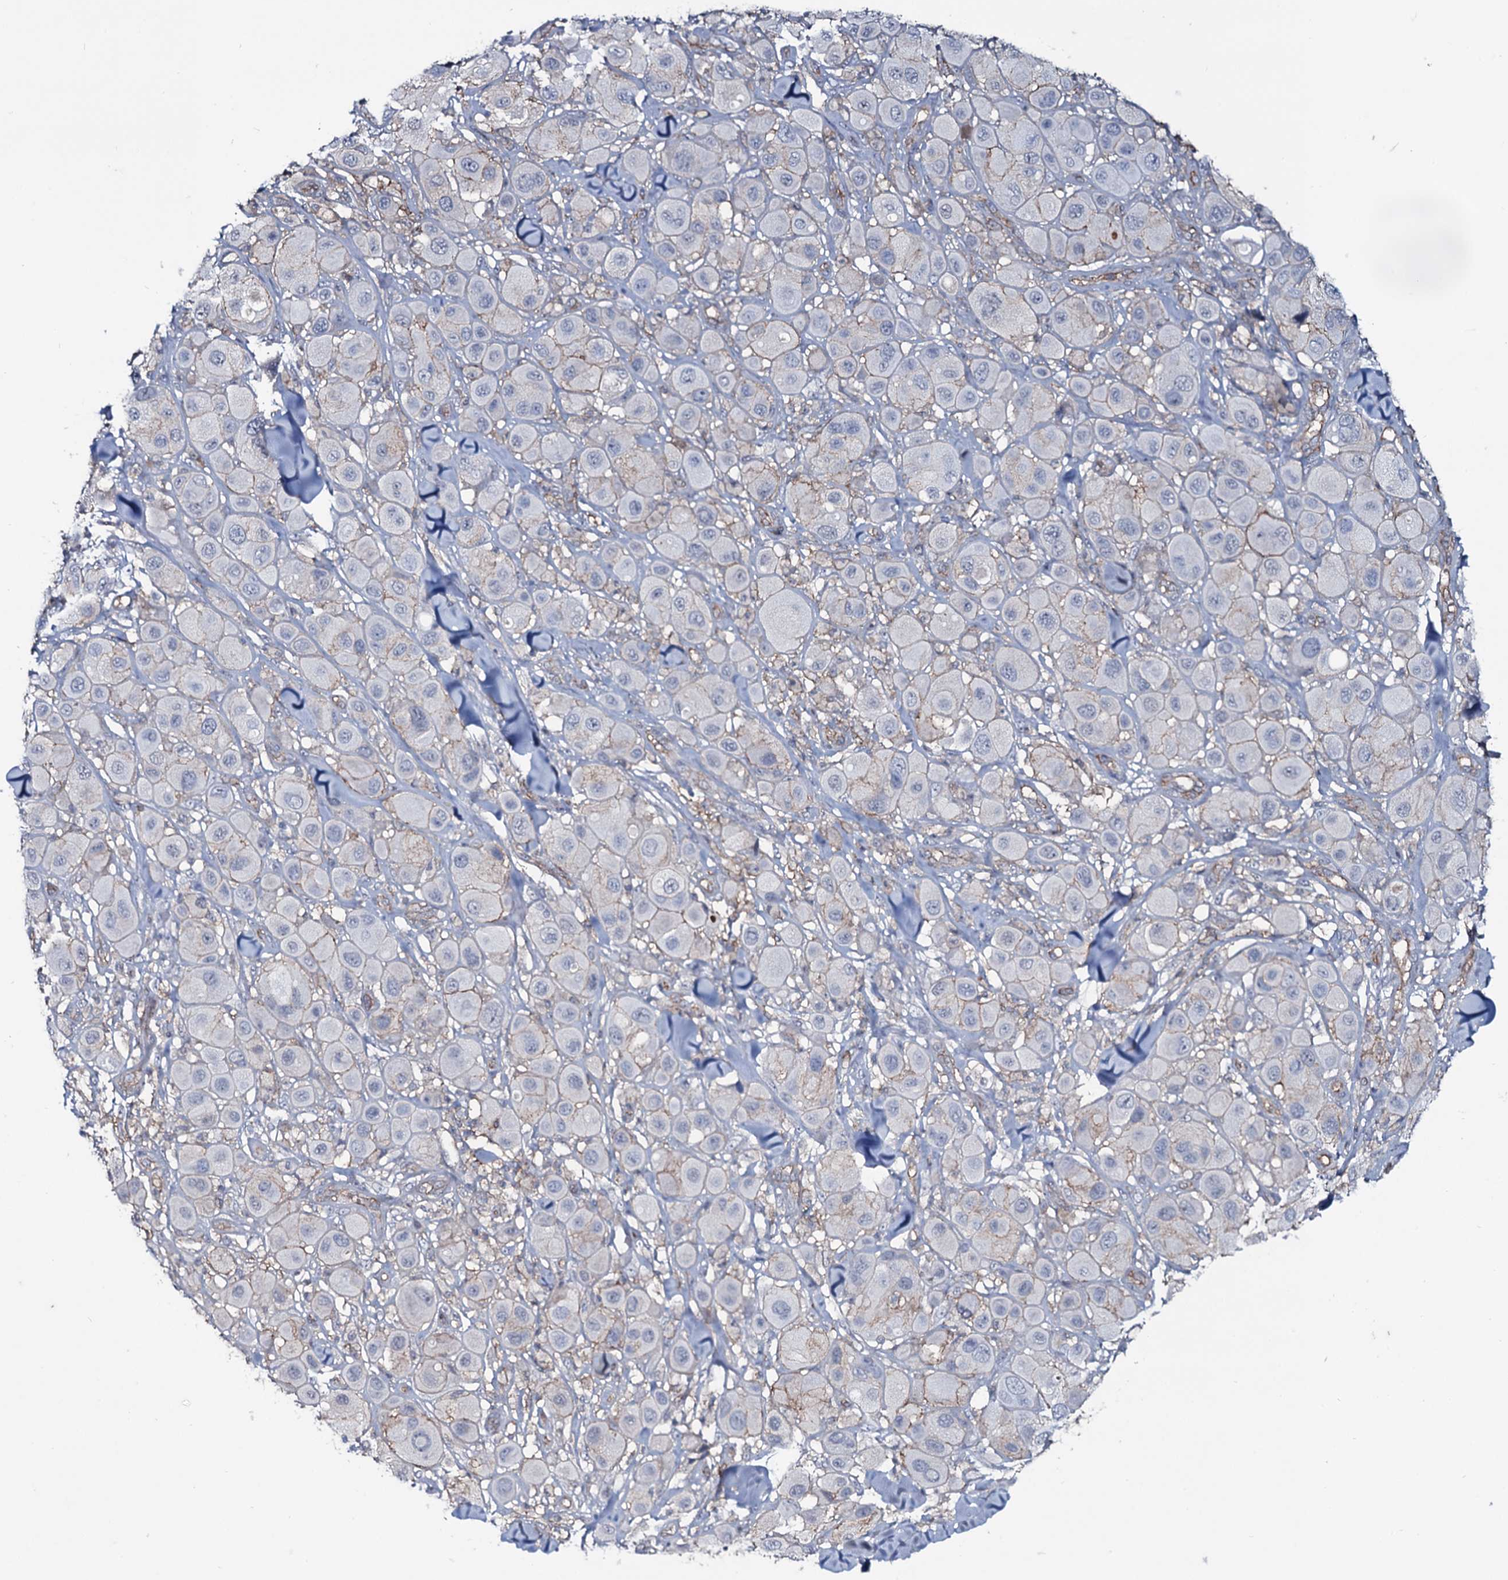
{"staining": {"intensity": "negative", "quantity": "none", "location": "none"}, "tissue": "melanoma", "cell_type": "Tumor cells", "image_type": "cancer", "snomed": [{"axis": "morphology", "description": "Malignant melanoma, Metastatic site"}, {"axis": "topography", "description": "Skin"}], "caption": "Protein analysis of malignant melanoma (metastatic site) reveals no significant expression in tumor cells.", "gene": "SNAP23", "patient": {"sex": "male", "age": 41}}